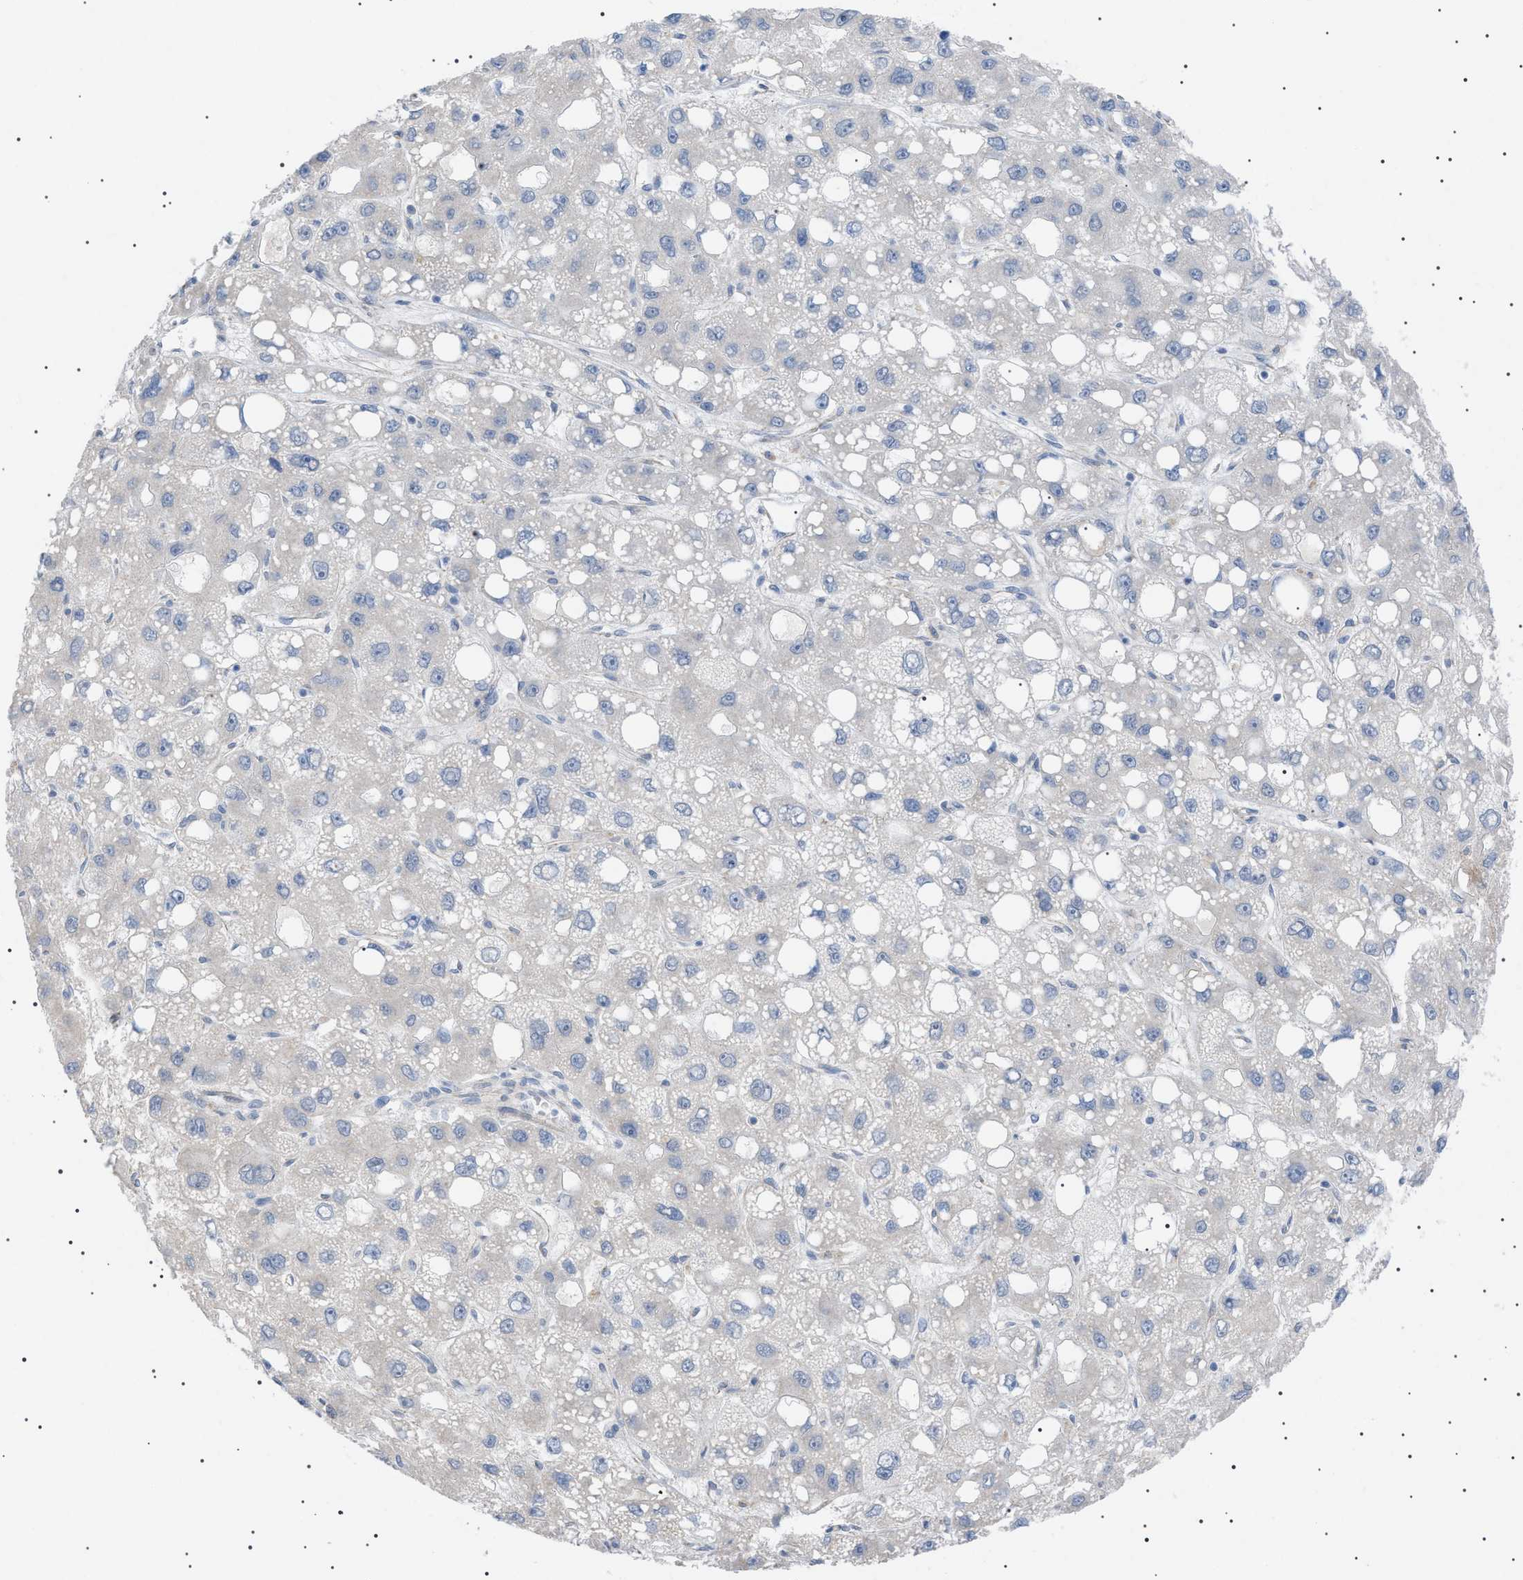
{"staining": {"intensity": "negative", "quantity": "none", "location": "none"}, "tissue": "liver cancer", "cell_type": "Tumor cells", "image_type": "cancer", "snomed": [{"axis": "morphology", "description": "Carcinoma, Hepatocellular, NOS"}, {"axis": "topography", "description": "Liver"}], "caption": "Liver cancer was stained to show a protein in brown. There is no significant staining in tumor cells.", "gene": "ADAMTS1", "patient": {"sex": "male", "age": 55}}